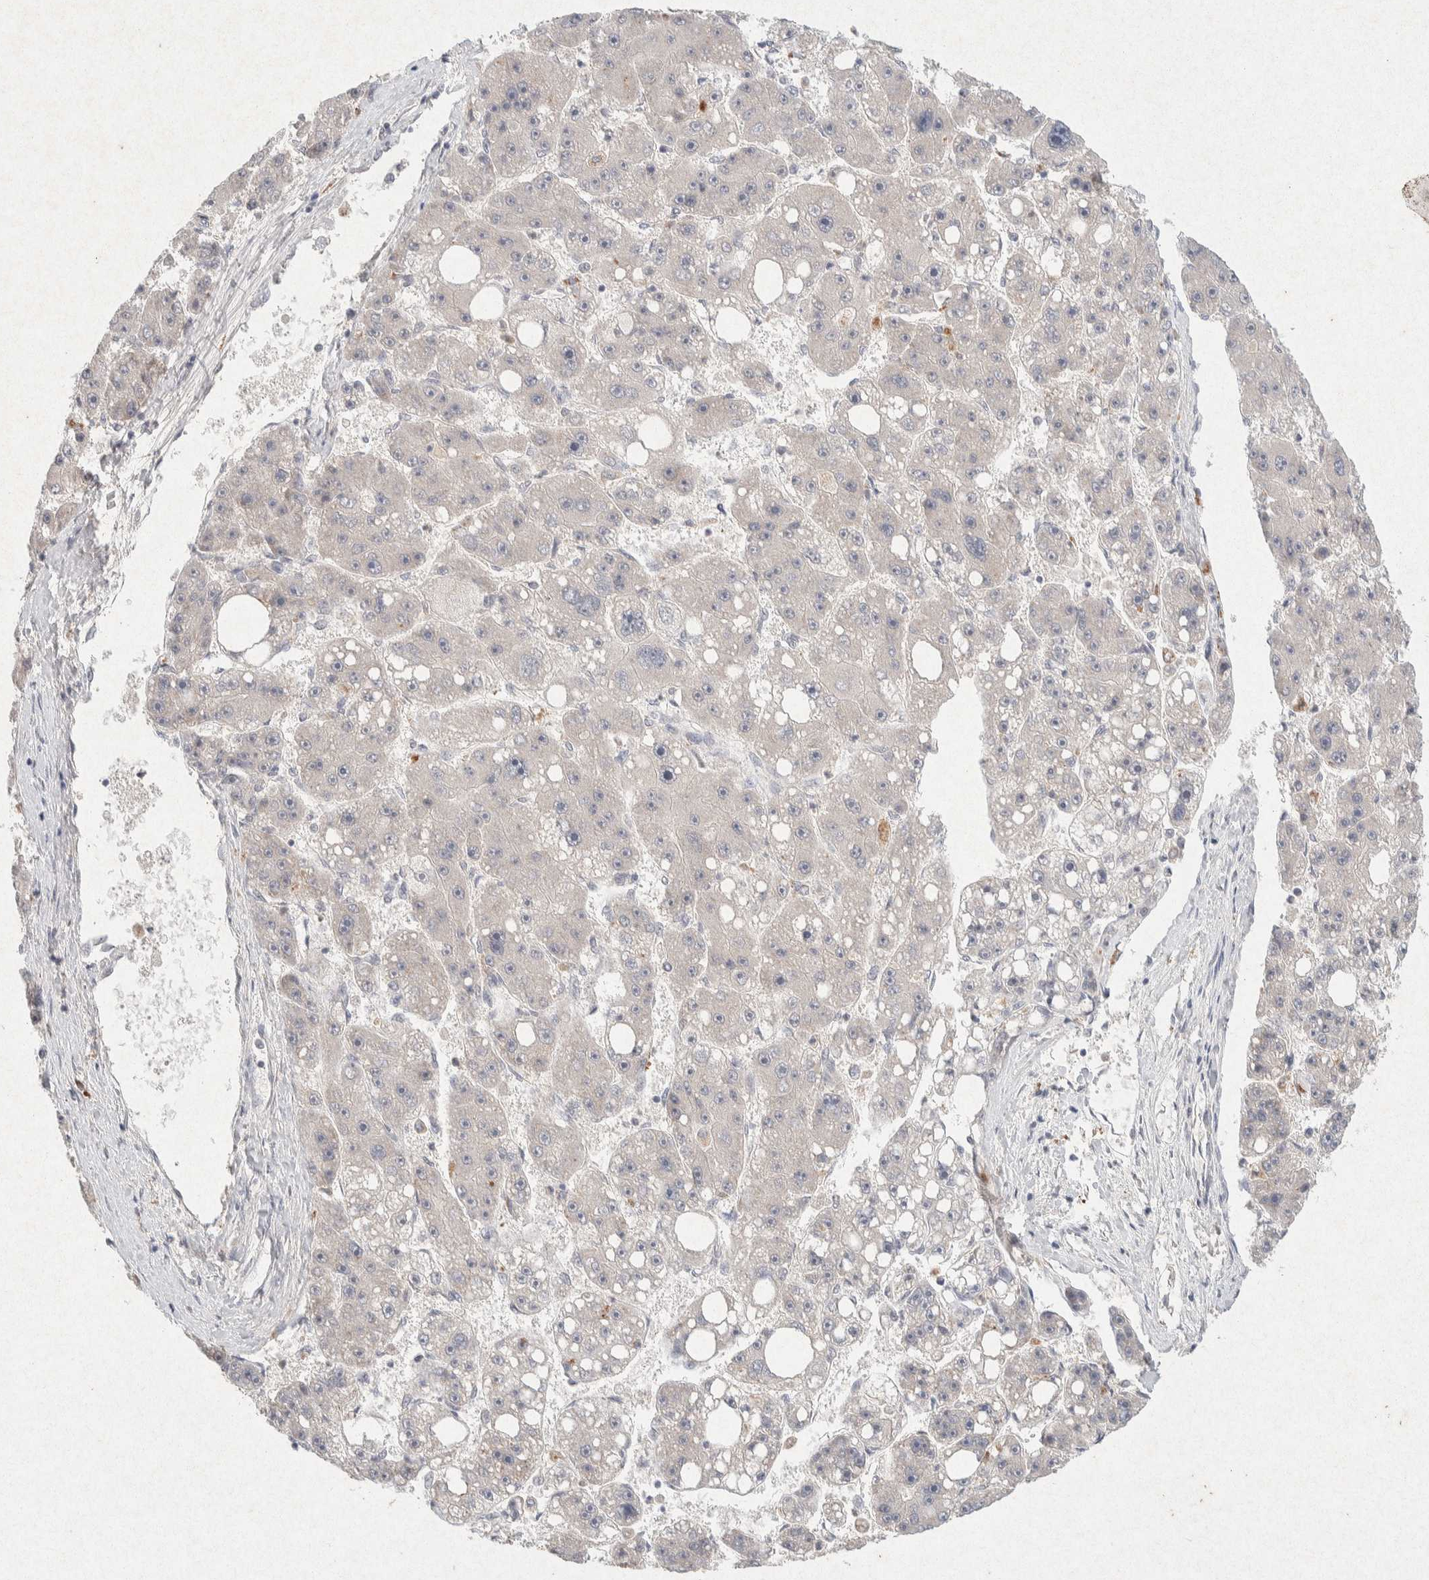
{"staining": {"intensity": "negative", "quantity": "none", "location": "none"}, "tissue": "liver cancer", "cell_type": "Tumor cells", "image_type": "cancer", "snomed": [{"axis": "morphology", "description": "Carcinoma, Hepatocellular, NOS"}, {"axis": "topography", "description": "Liver"}], "caption": "There is no significant staining in tumor cells of hepatocellular carcinoma (liver). Brightfield microscopy of immunohistochemistry (IHC) stained with DAB (brown) and hematoxylin (blue), captured at high magnification.", "gene": "GNAI1", "patient": {"sex": "female", "age": 61}}